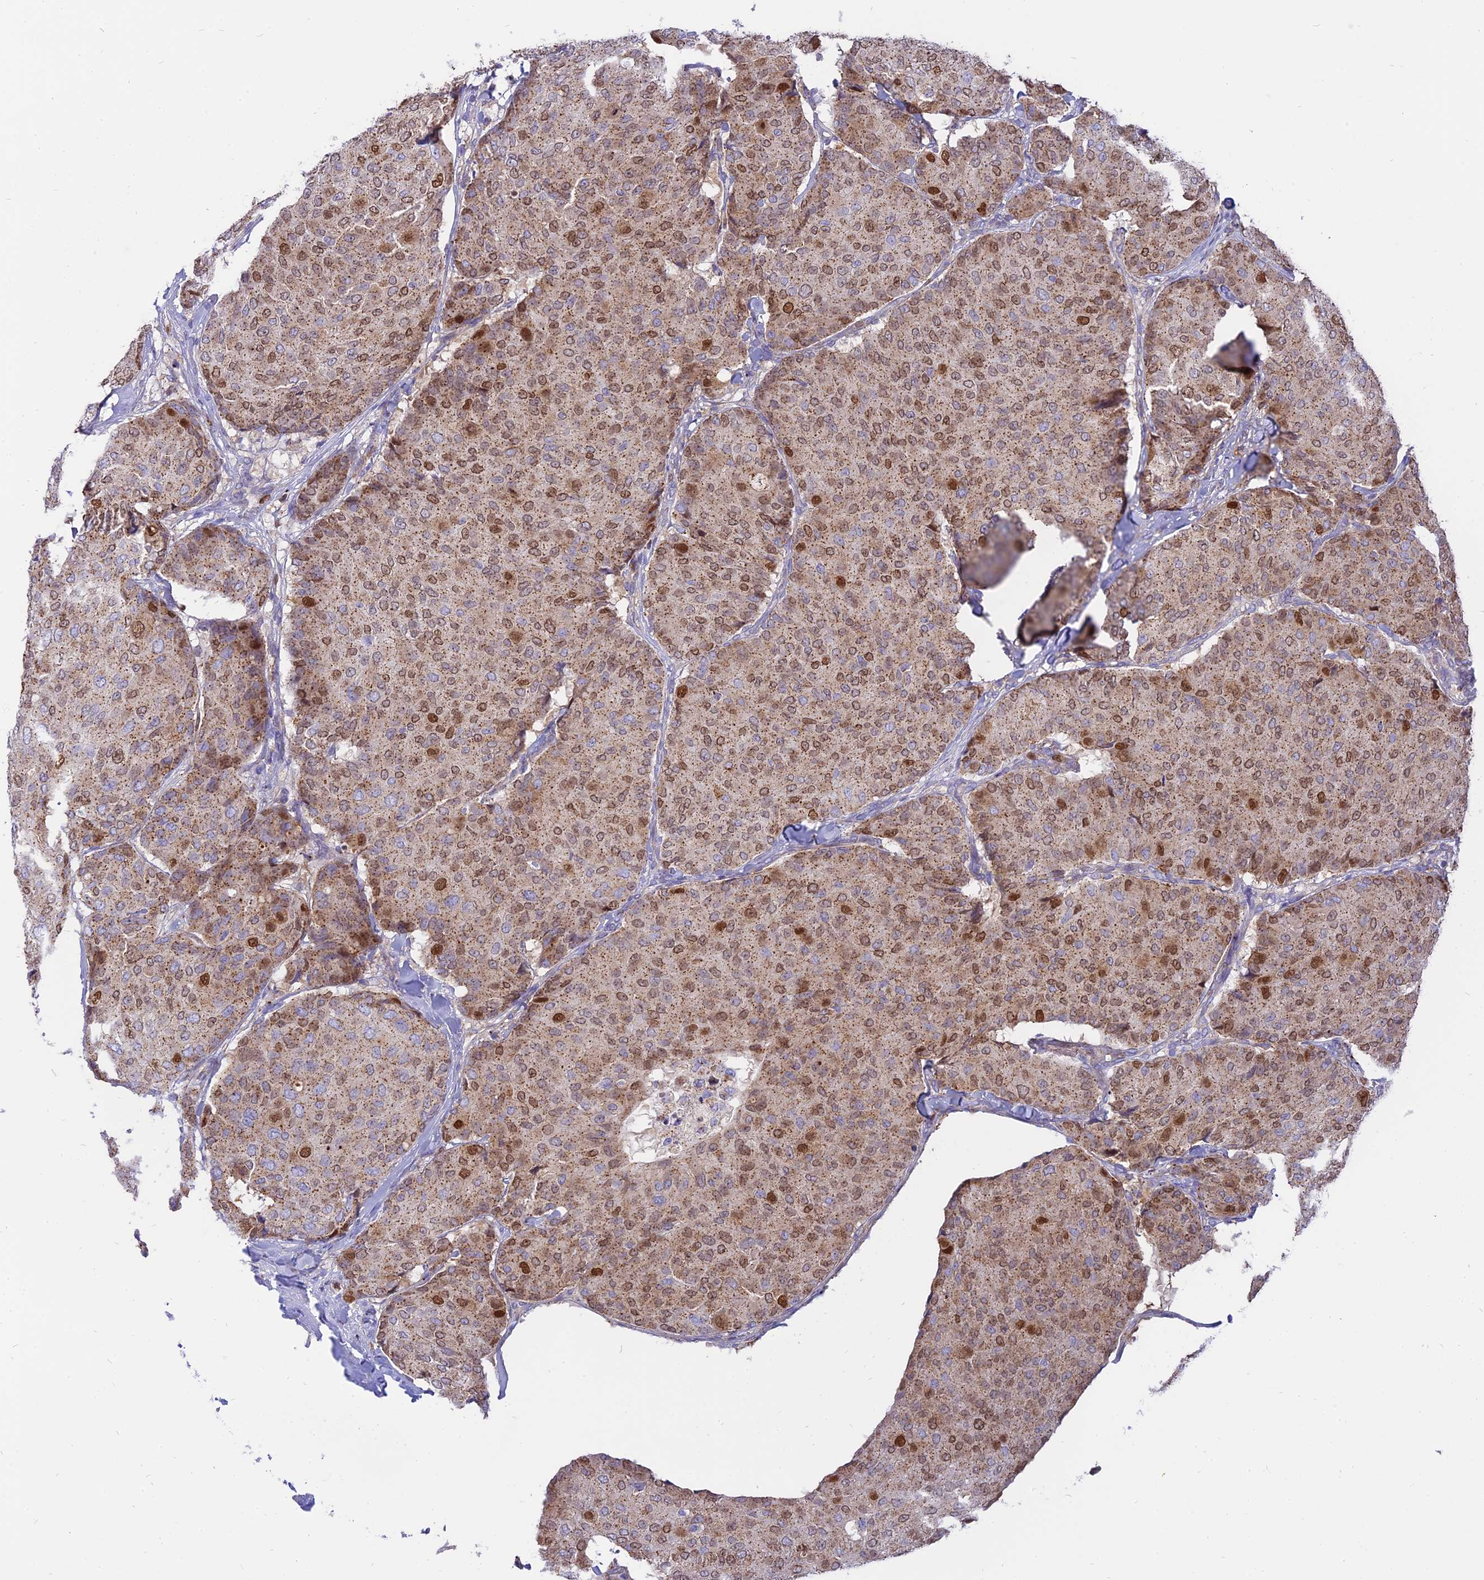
{"staining": {"intensity": "moderate", "quantity": "25%-75%", "location": "nuclear"}, "tissue": "breast cancer", "cell_type": "Tumor cells", "image_type": "cancer", "snomed": [{"axis": "morphology", "description": "Duct carcinoma"}, {"axis": "topography", "description": "Breast"}], "caption": "Immunohistochemical staining of breast intraductal carcinoma displays moderate nuclear protein staining in about 25%-75% of tumor cells.", "gene": "CENPV", "patient": {"sex": "female", "age": 75}}